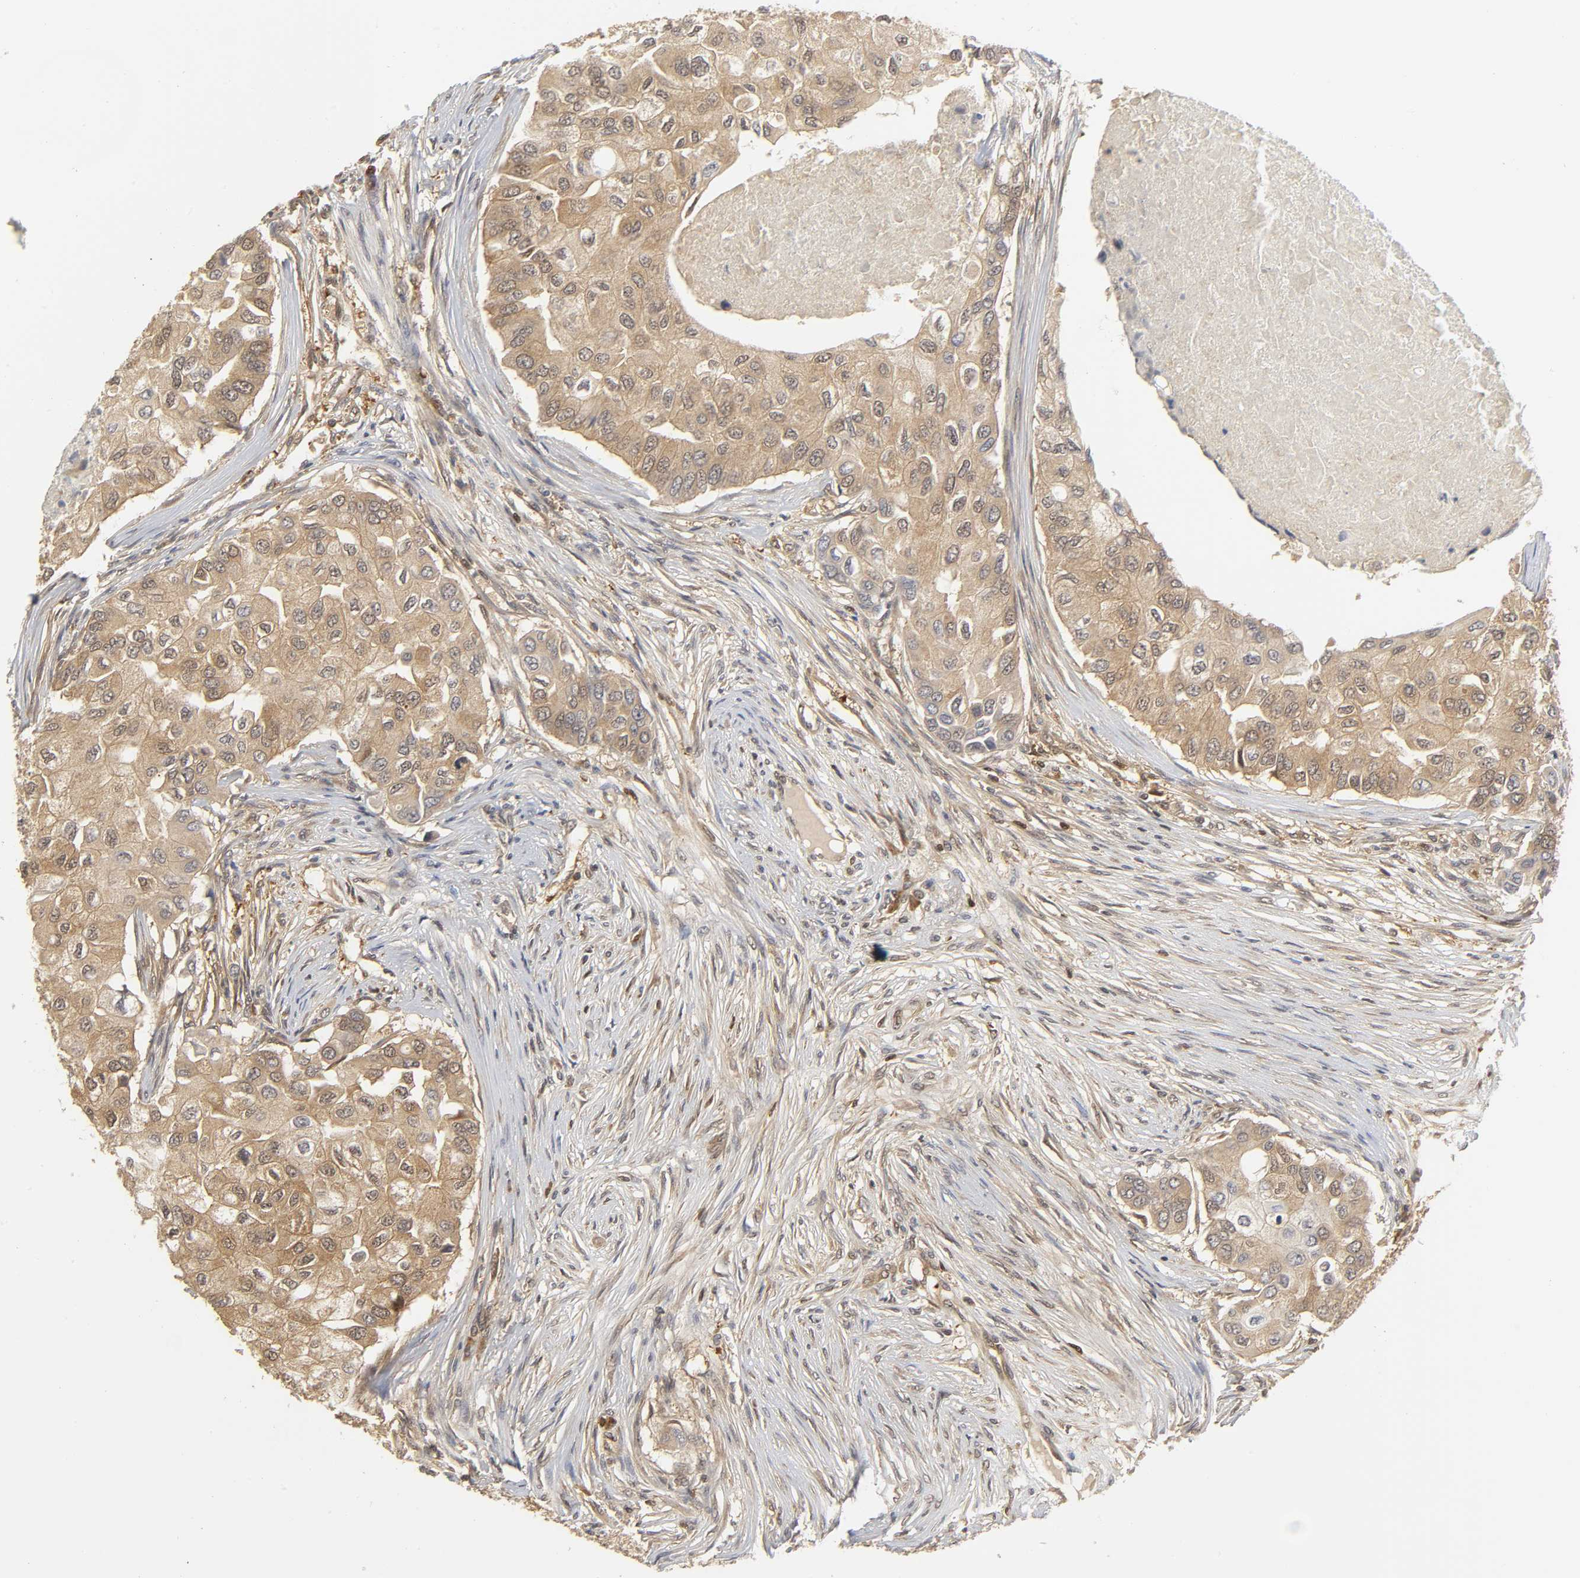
{"staining": {"intensity": "moderate", "quantity": ">75%", "location": "cytoplasmic/membranous"}, "tissue": "breast cancer", "cell_type": "Tumor cells", "image_type": "cancer", "snomed": [{"axis": "morphology", "description": "Normal tissue, NOS"}, {"axis": "morphology", "description": "Duct carcinoma"}, {"axis": "topography", "description": "Breast"}], "caption": "Protein staining exhibits moderate cytoplasmic/membranous expression in about >75% of tumor cells in breast intraductal carcinoma.", "gene": "PARK7", "patient": {"sex": "female", "age": 49}}